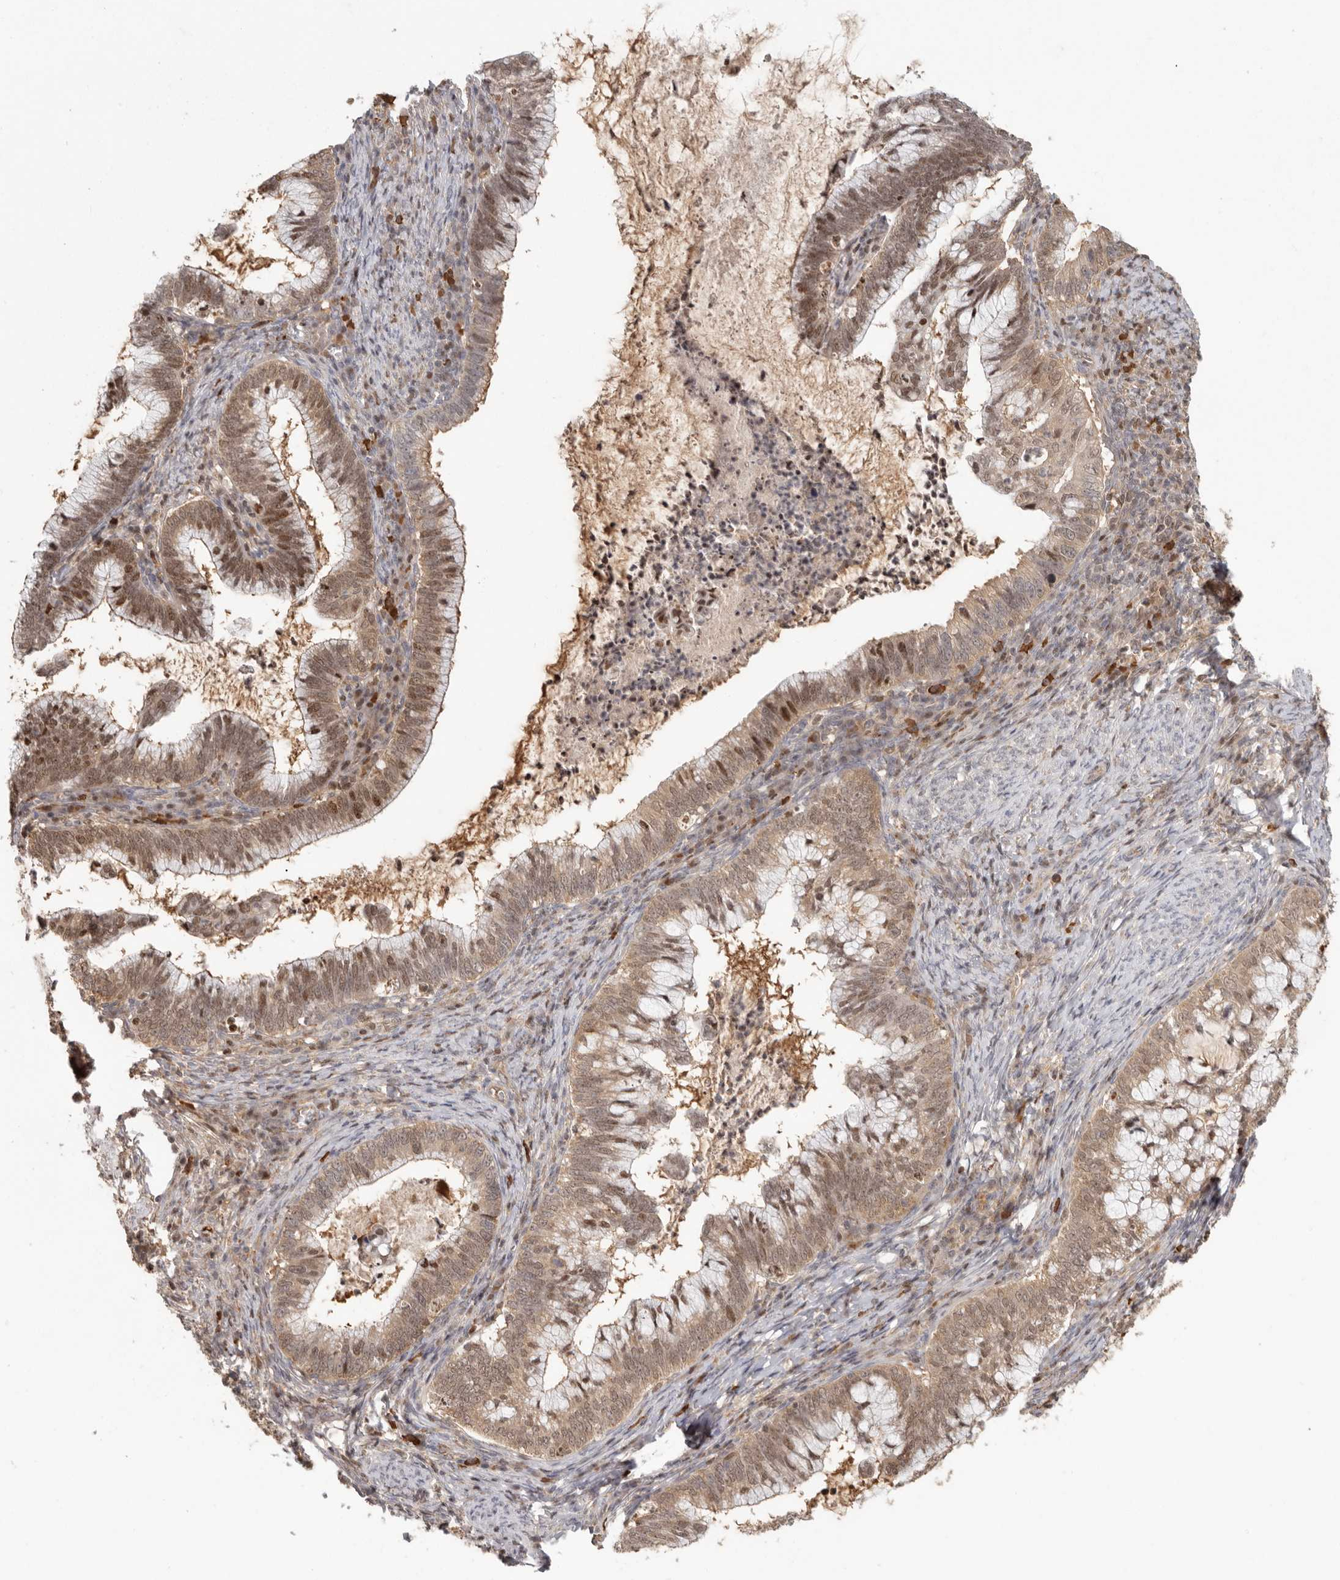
{"staining": {"intensity": "moderate", "quantity": ">75%", "location": "nuclear"}, "tissue": "cervical cancer", "cell_type": "Tumor cells", "image_type": "cancer", "snomed": [{"axis": "morphology", "description": "Adenocarcinoma, NOS"}, {"axis": "topography", "description": "Cervix"}], "caption": "Protein staining by immunohistochemistry (IHC) reveals moderate nuclear positivity in approximately >75% of tumor cells in cervical cancer.", "gene": "PSMA5", "patient": {"sex": "female", "age": 36}}